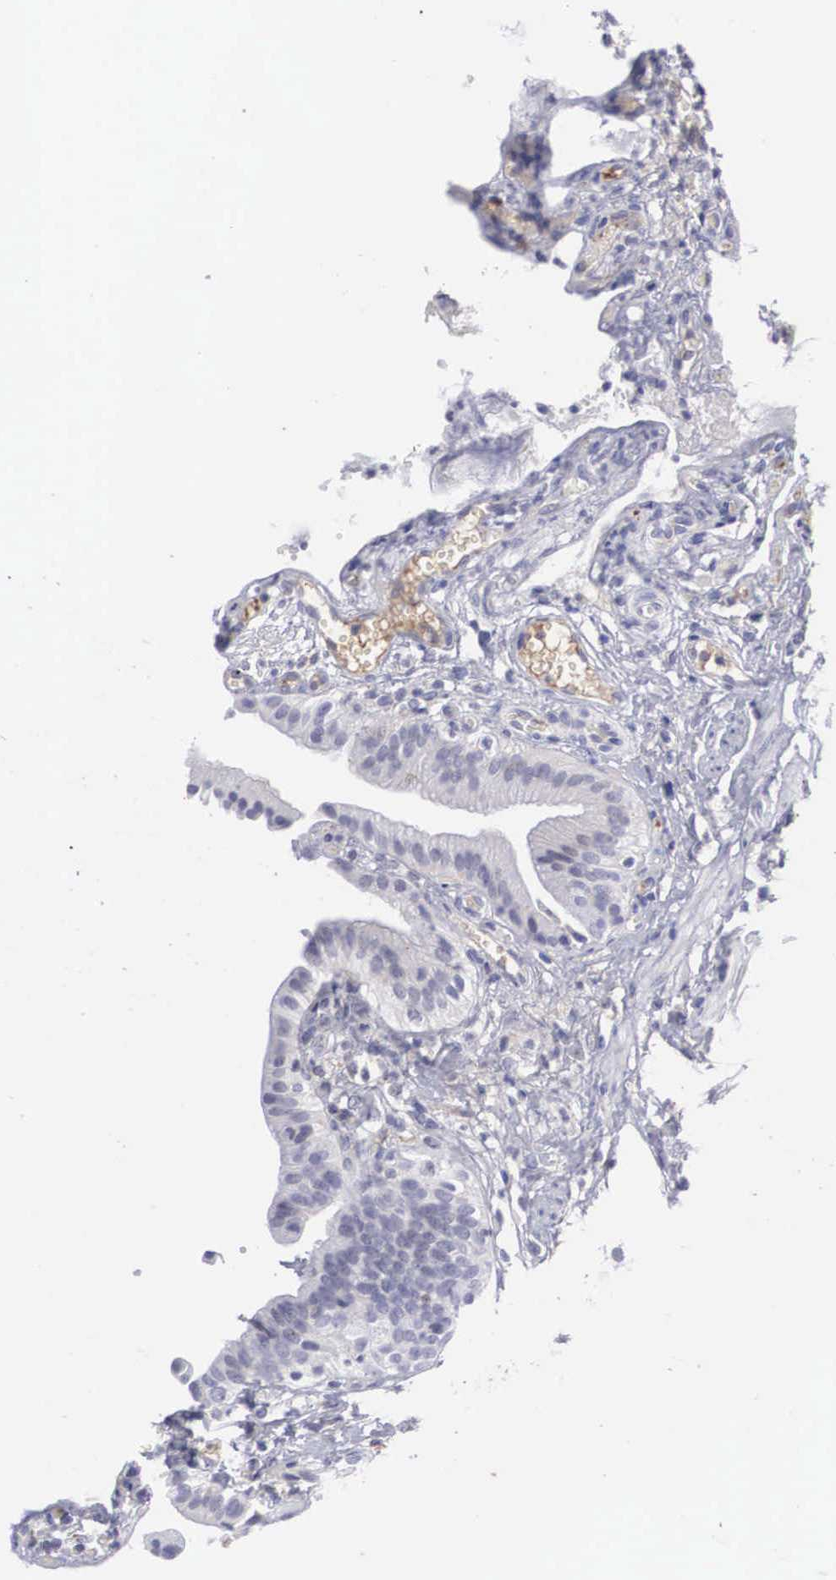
{"staining": {"intensity": "negative", "quantity": "none", "location": "none"}, "tissue": "gallbladder", "cell_type": "Glandular cells", "image_type": "normal", "snomed": [{"axis": "morphology", "description": "Normal tissue, NOS"}, {"axis": "topography", "description": "Gallbladder"}], "caption": "A micrograph of gallbladder stained for a protein shows no brown staining in glandular cells.", "gene": "RBPJ", "patient": {"sex": "male", "age": 28}}